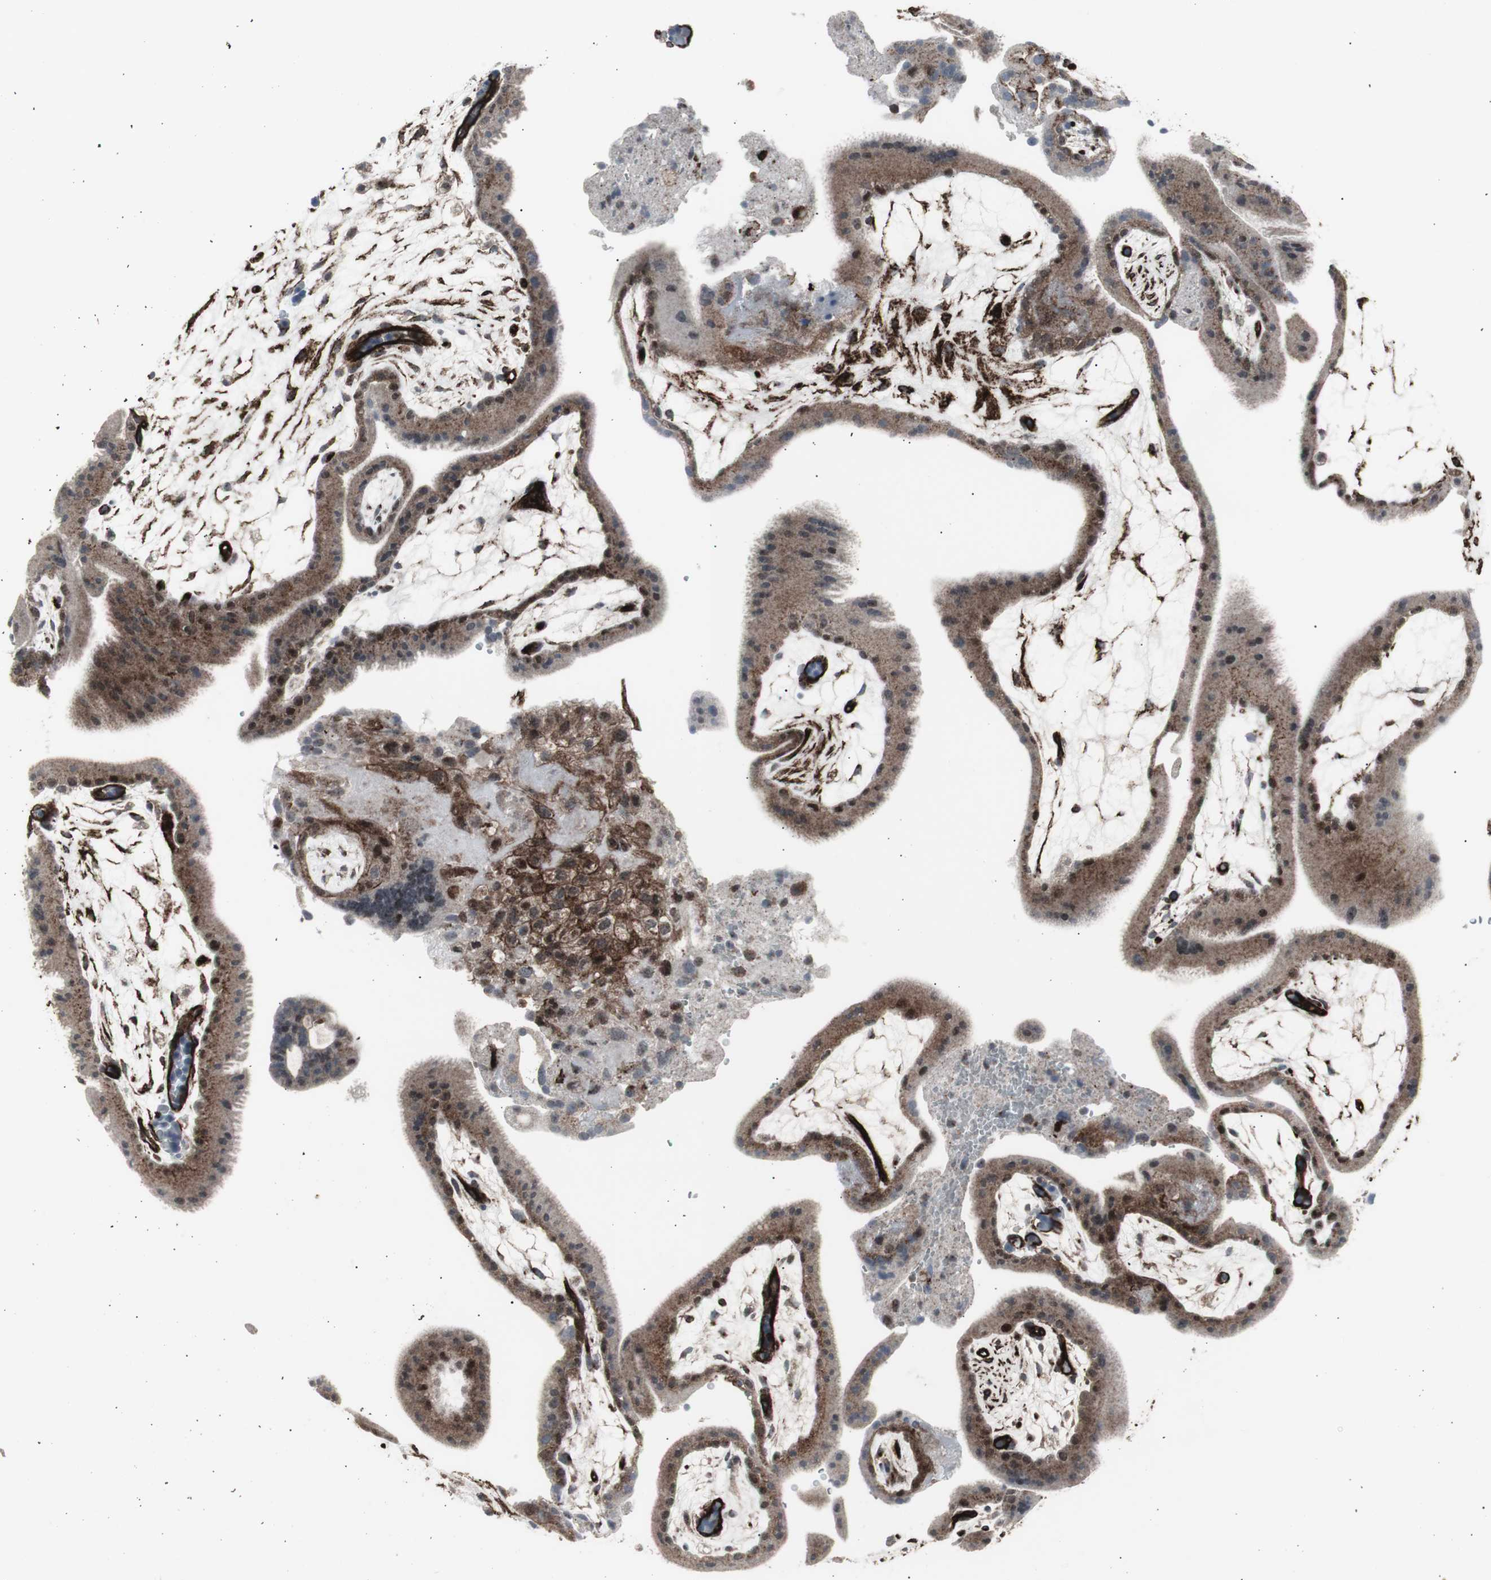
{"staining": {"intensity": "moderate", "quantity": "25%-75%", "location": "cytoplasmic/membranous,nuclear"}, "tissue": "placenta", "cell_type": "Decidual cells", "image_type": "normal", "snomed": [{"axis": "morphology", "description": "Normal tissue, NOS"}, {"axis": "topography", "description": "Placenta"}], "caption": "Immunohistochemistry (IHC) staining of benign placenta, which shows medium levels of moderate cytoplasmic/membranous,nuclear expression in approximately 25%-75% of decidual cells indicating moderate cytoplasmic/membranous,nuclear protein positivity. The staining was performed using DAB (3,3'-diaminobenzidine) (brown) for protein detection and nuclei were counterstained in hematoxylin (blue).", "gene": "PDGFA", "patient": {"sex": "female", "age": 19}}